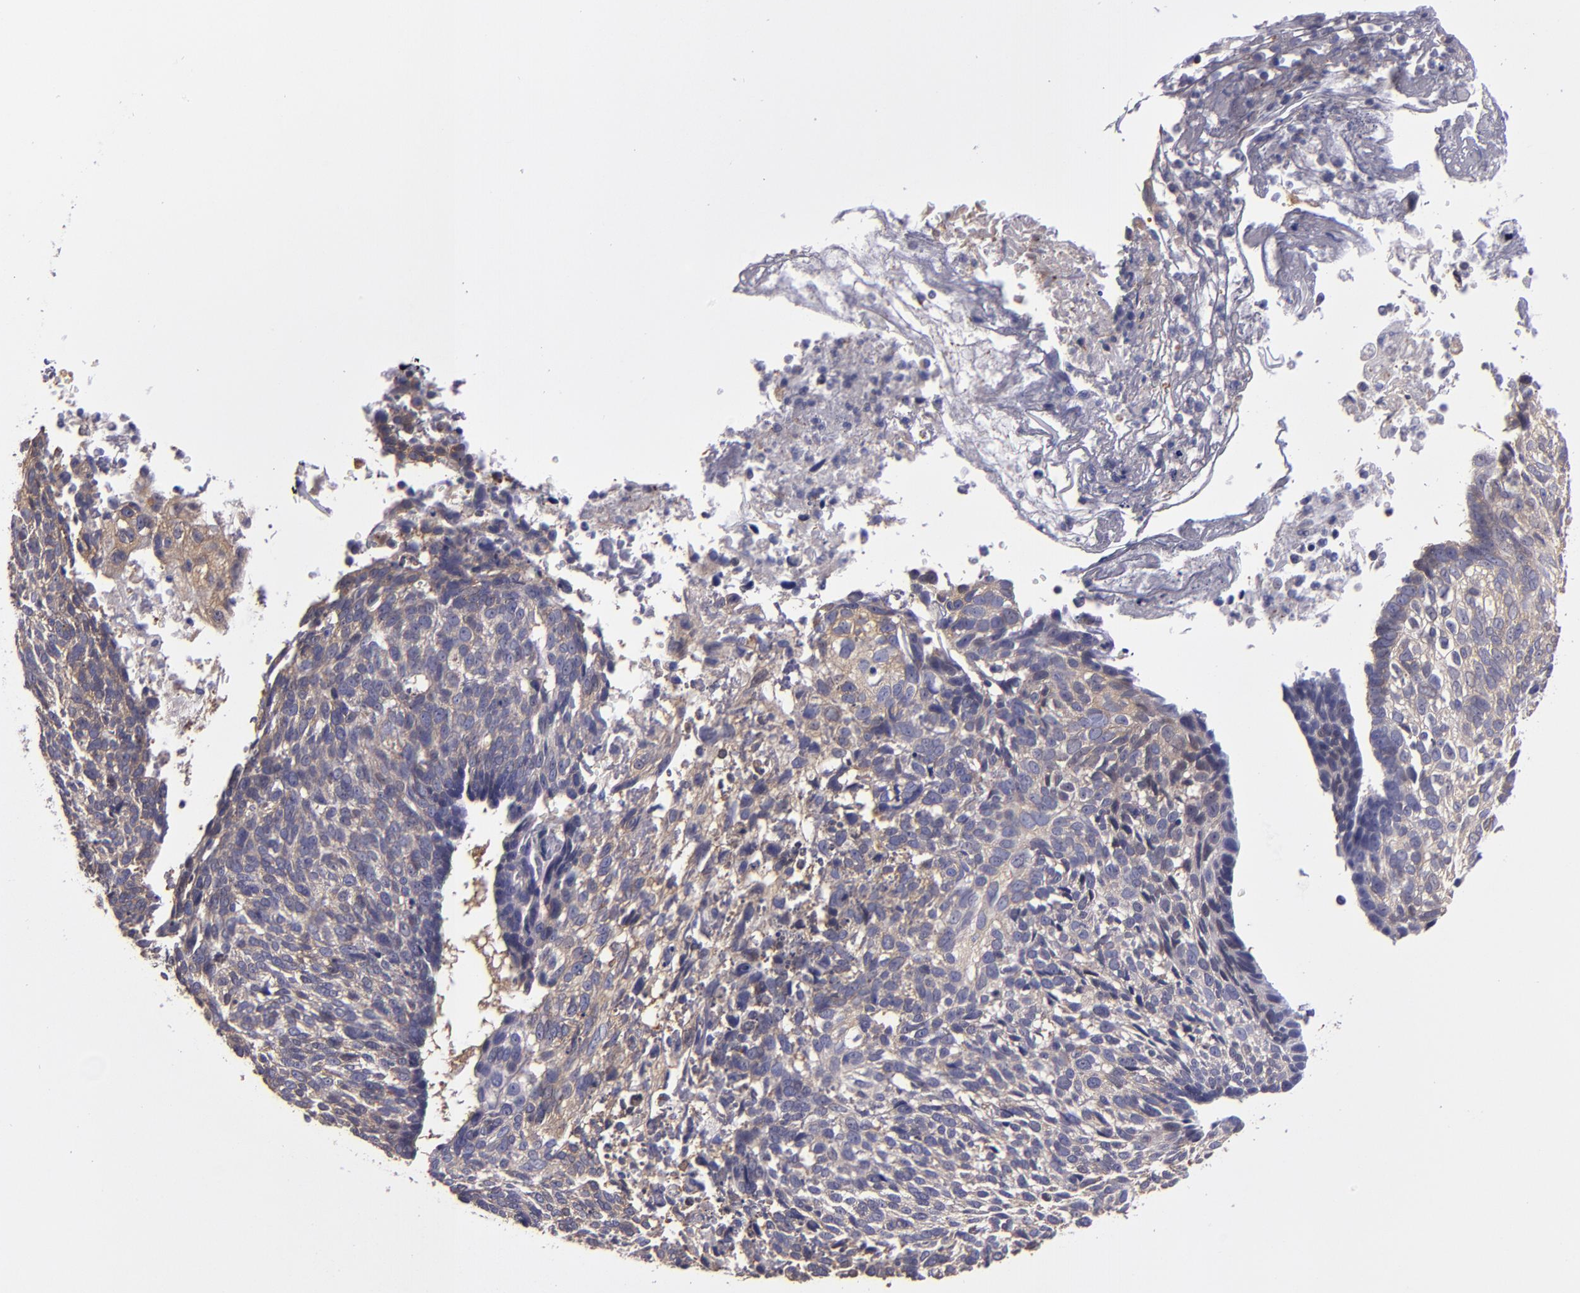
{"staining": {"intensity": "weak", "quantity": "25%-75%", "location": "cytoplasmic/membranous"}, "tissue": "skin cancer", "cell_type": "Tumor cells", "image_type": "cancer", "snomed": [{"axis": "morphology", "description": "Basal cell carcinoma"}, {"axis": "topography", "description": "Skin"}], "caption": "Tumor cells demonstrate low levels of weak cytoplasmic/membranous positivity in about 25%-75% of cells in skin cancer.", "gene": "CARS1", "patient": {"sex": "male", "age": 72}}